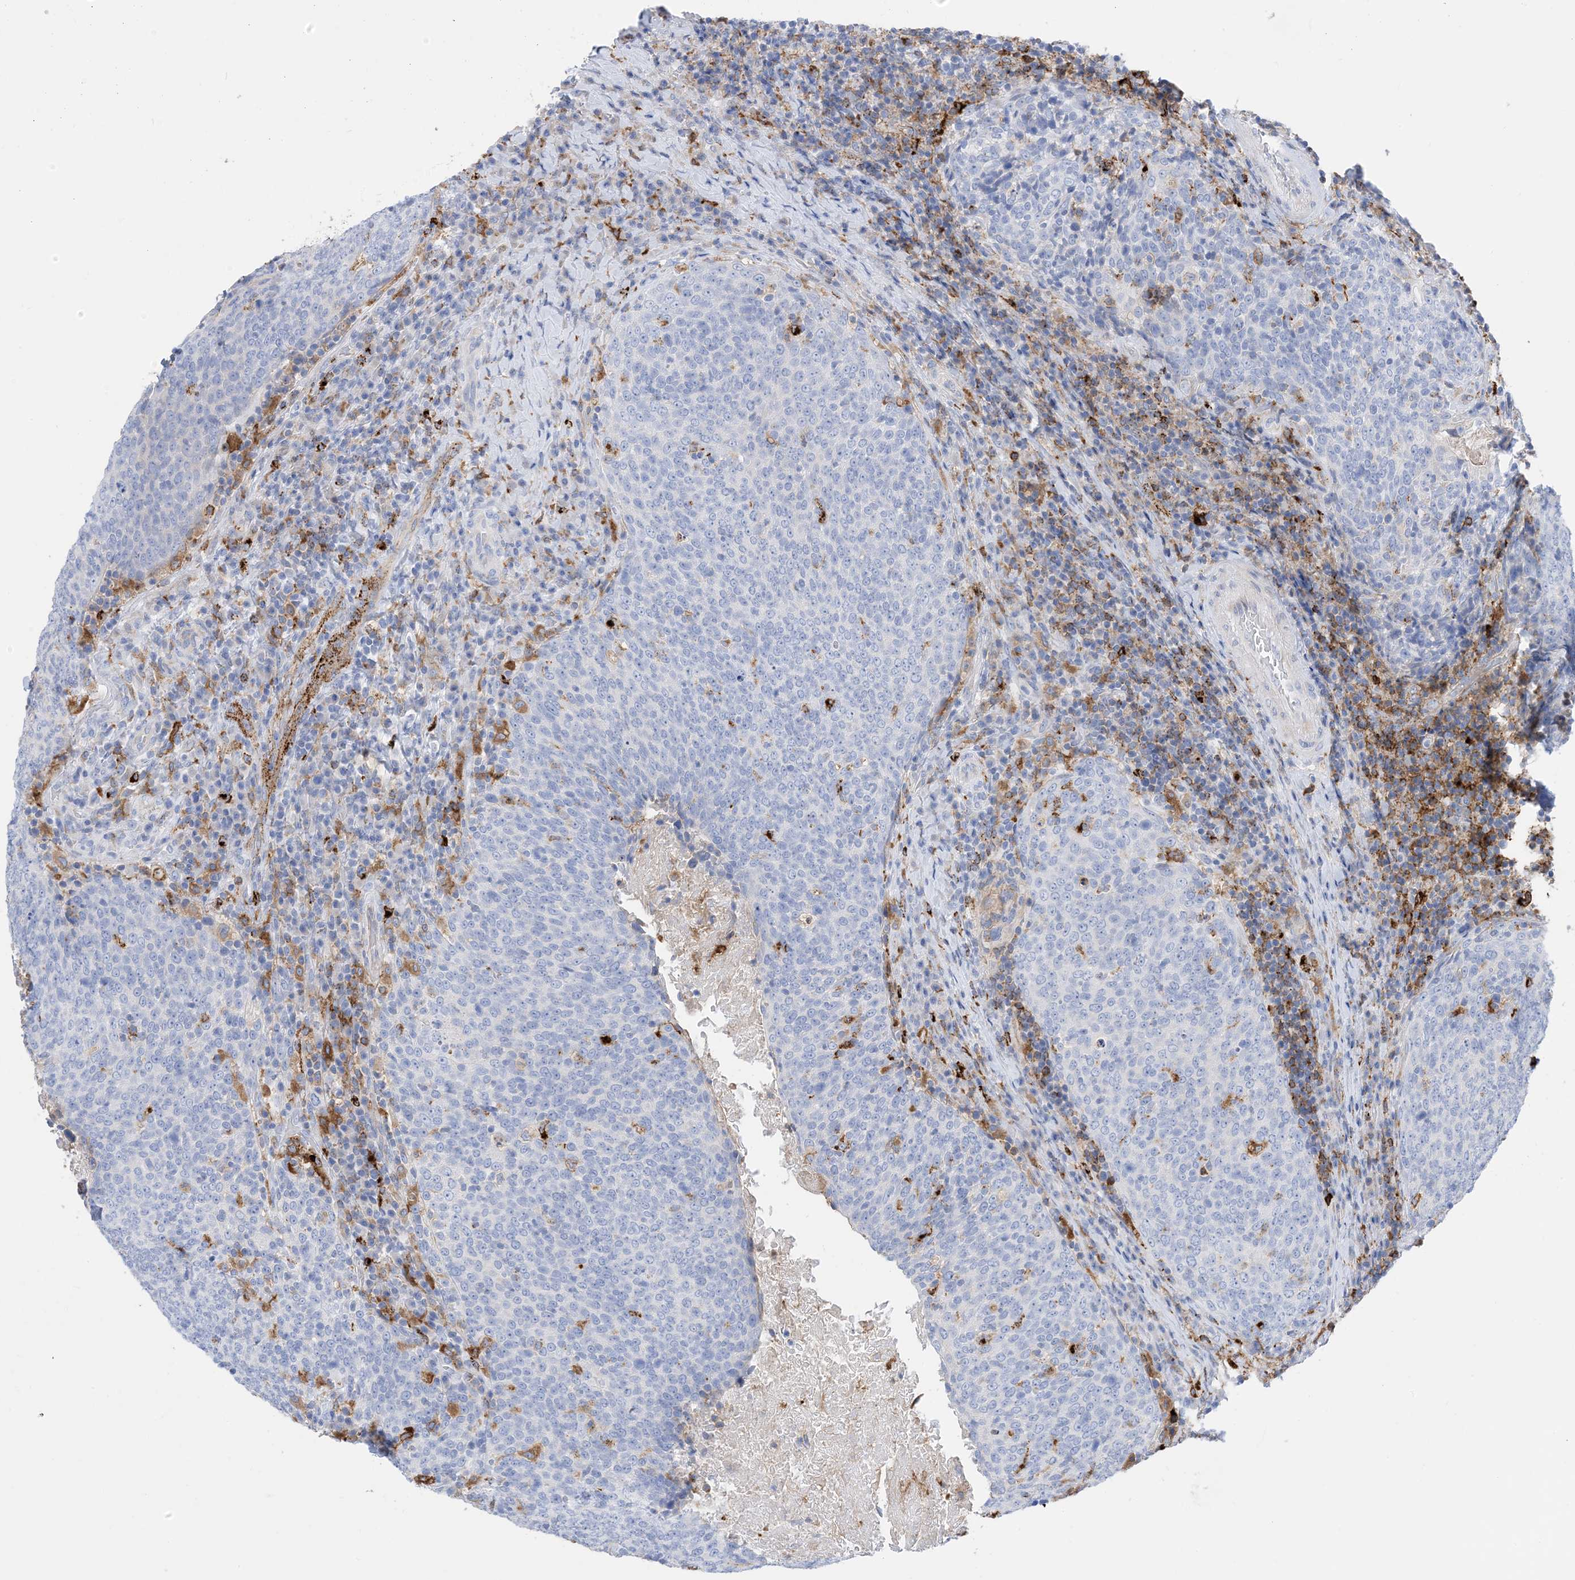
{"staining": {"intensity": "negative", "quantity": "none", "location": "none"}, "tissue": "head and neck cancer", "cell_type": "Tumor cells", "image_type": "cancer", "snomed": [{"axis": "morphology", "description": "Squamous cell carcinoma, NOS"}, {"axis": "morphology", "description": "Squamous cell carcinoma, metastatic, NOS"}, {"axis": "topography", "description": "Lymph node"}, {"axis": "topography", "description": "Head-Neck"}], "caption": "This histopathology image is of head and neck cancer stained with immunohistochemistry (IHC) to label a protein in brown with the nuclei are counter-stained blue. There is no expression in tumor cells.", "gene": "DPH3", "patient": {"sex": "male", "age": 62}}